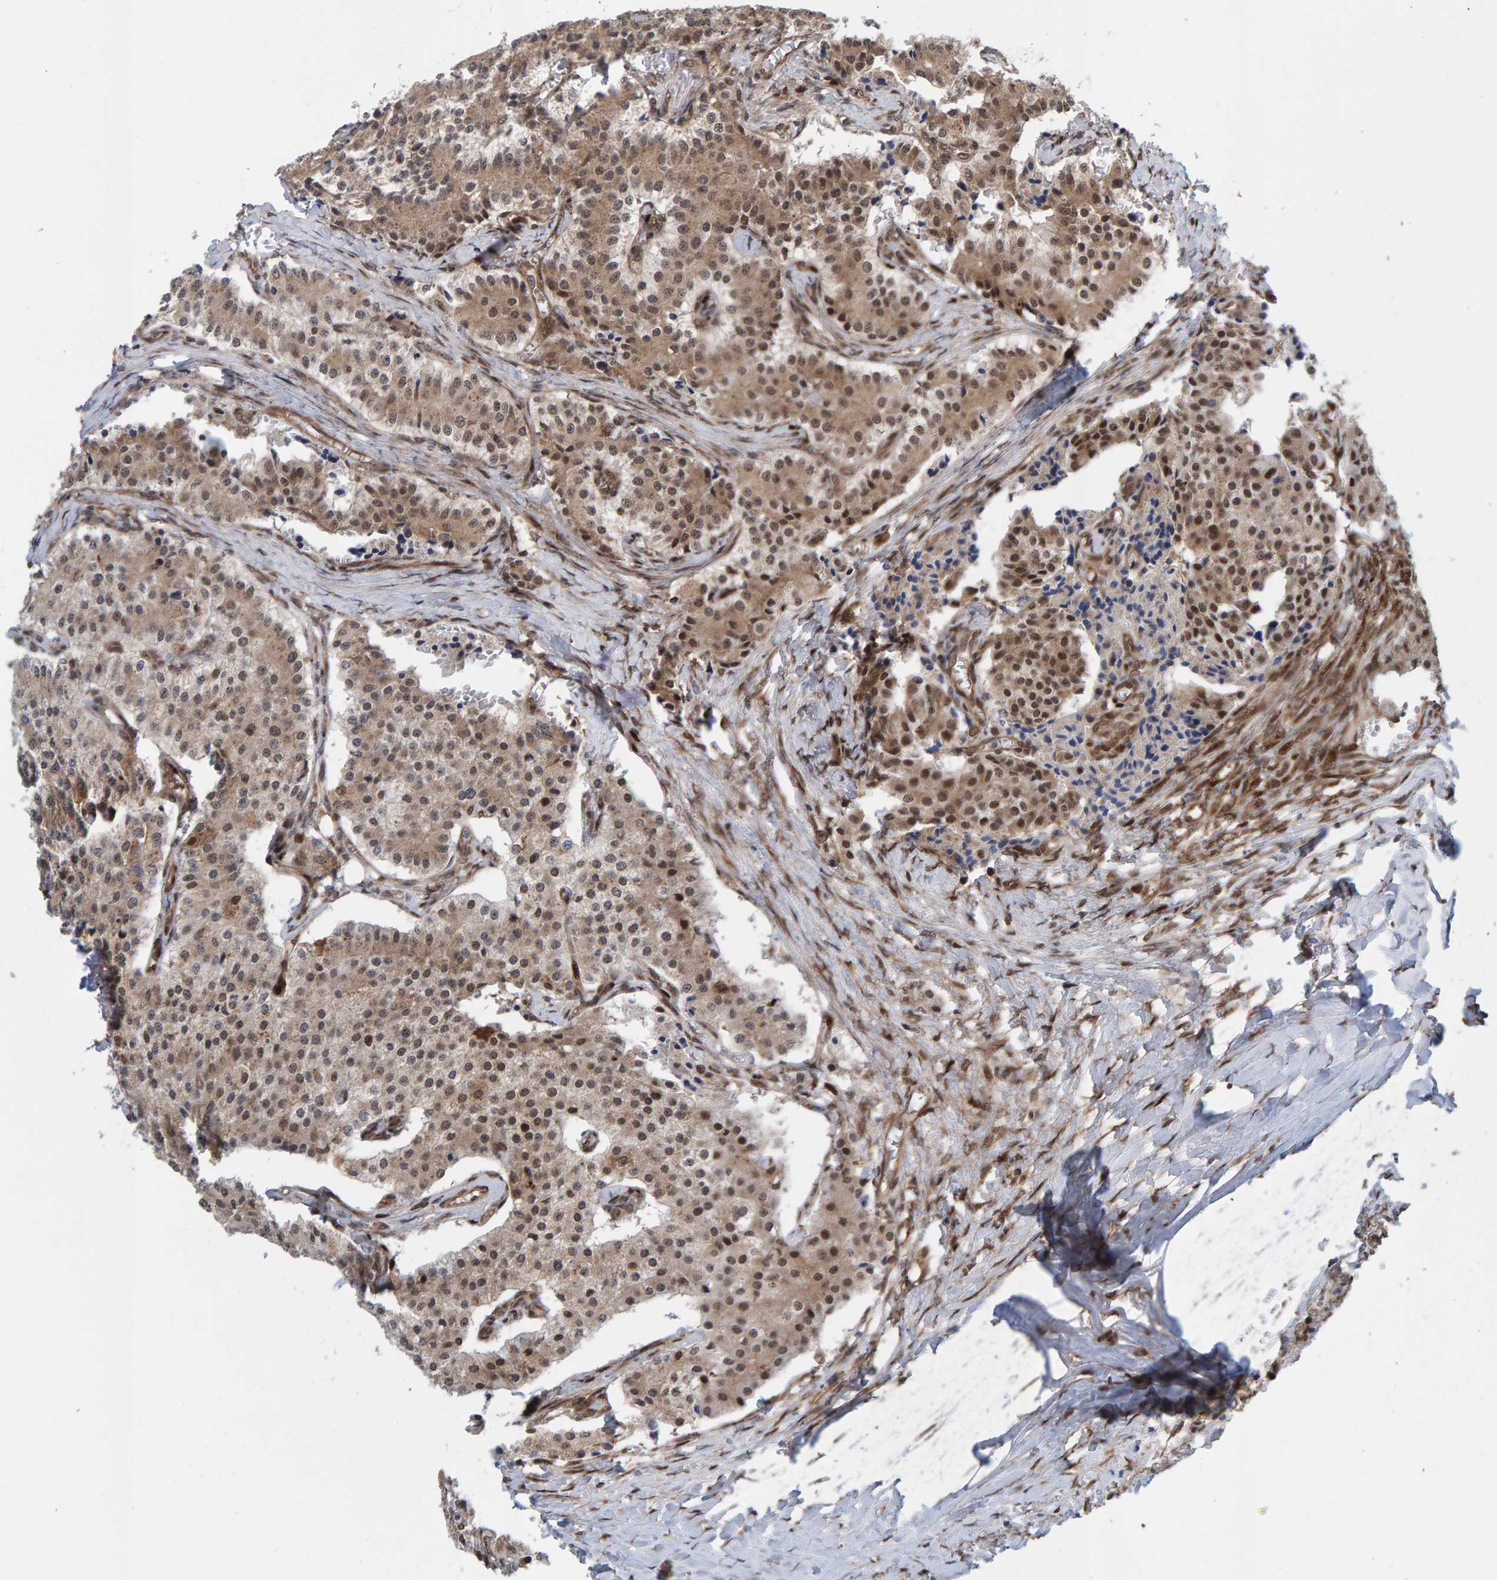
{"staining": {"intensity": "moderate", "quantity": ">75%", "location": "cytoplasmic/membranous,nuclear"}, "tissue": "carcinoid", "cell_type": "Tumor cells", "image_type": "cancer", "snomed": [{"axis": "morphology", "description": "Carcinoid, malignant, NOS"}, {"axis": "topography", "description": "Colon"}], "caption": "Carcinoid stained for a protein (brown) displays moderate cytoplasmic/membranous and nuclear positive positivity in approximately >75% of tumor cells.", "gene": "ZNF366", "patient": {"sex": "female", "age": 52}}